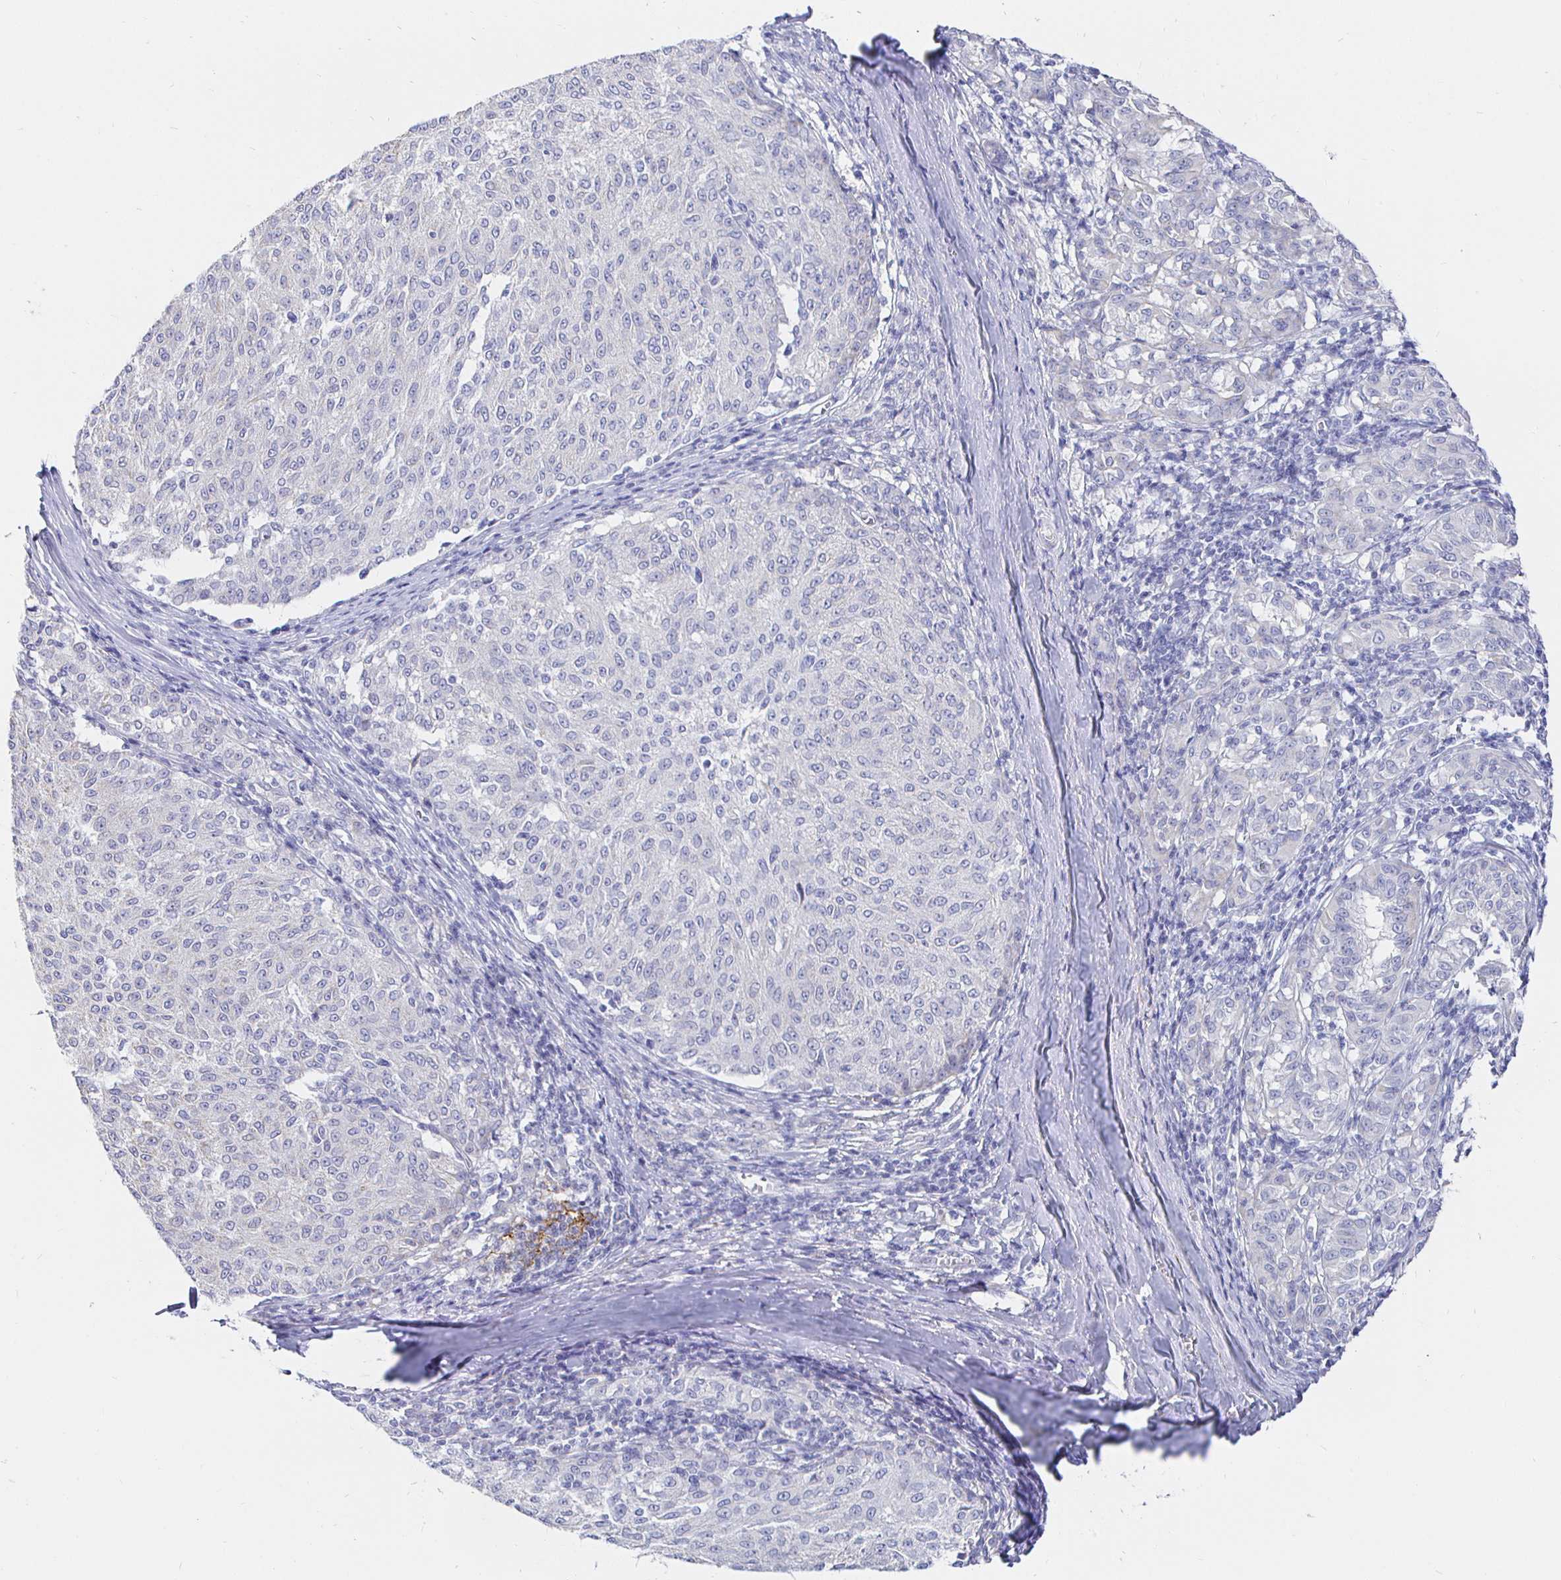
{"staining": {"intensity": "negative", "quantity": "none", "location": "none"}, "tissue": "melanoma", "cell_type": "Tumor cells", "image_type": "cancer", "snomed": [{"axis": "morphology", "description": "Malignant melanoma, NOS"}, {"axis": "topography", "description": "Skin"}], "caption": "Melanoma stained for a protein using immunohistochemistry (IHC) shows no positivity tumor cells.", "gene": "CR2", "patient": {"sex": "female", "age": 72}}